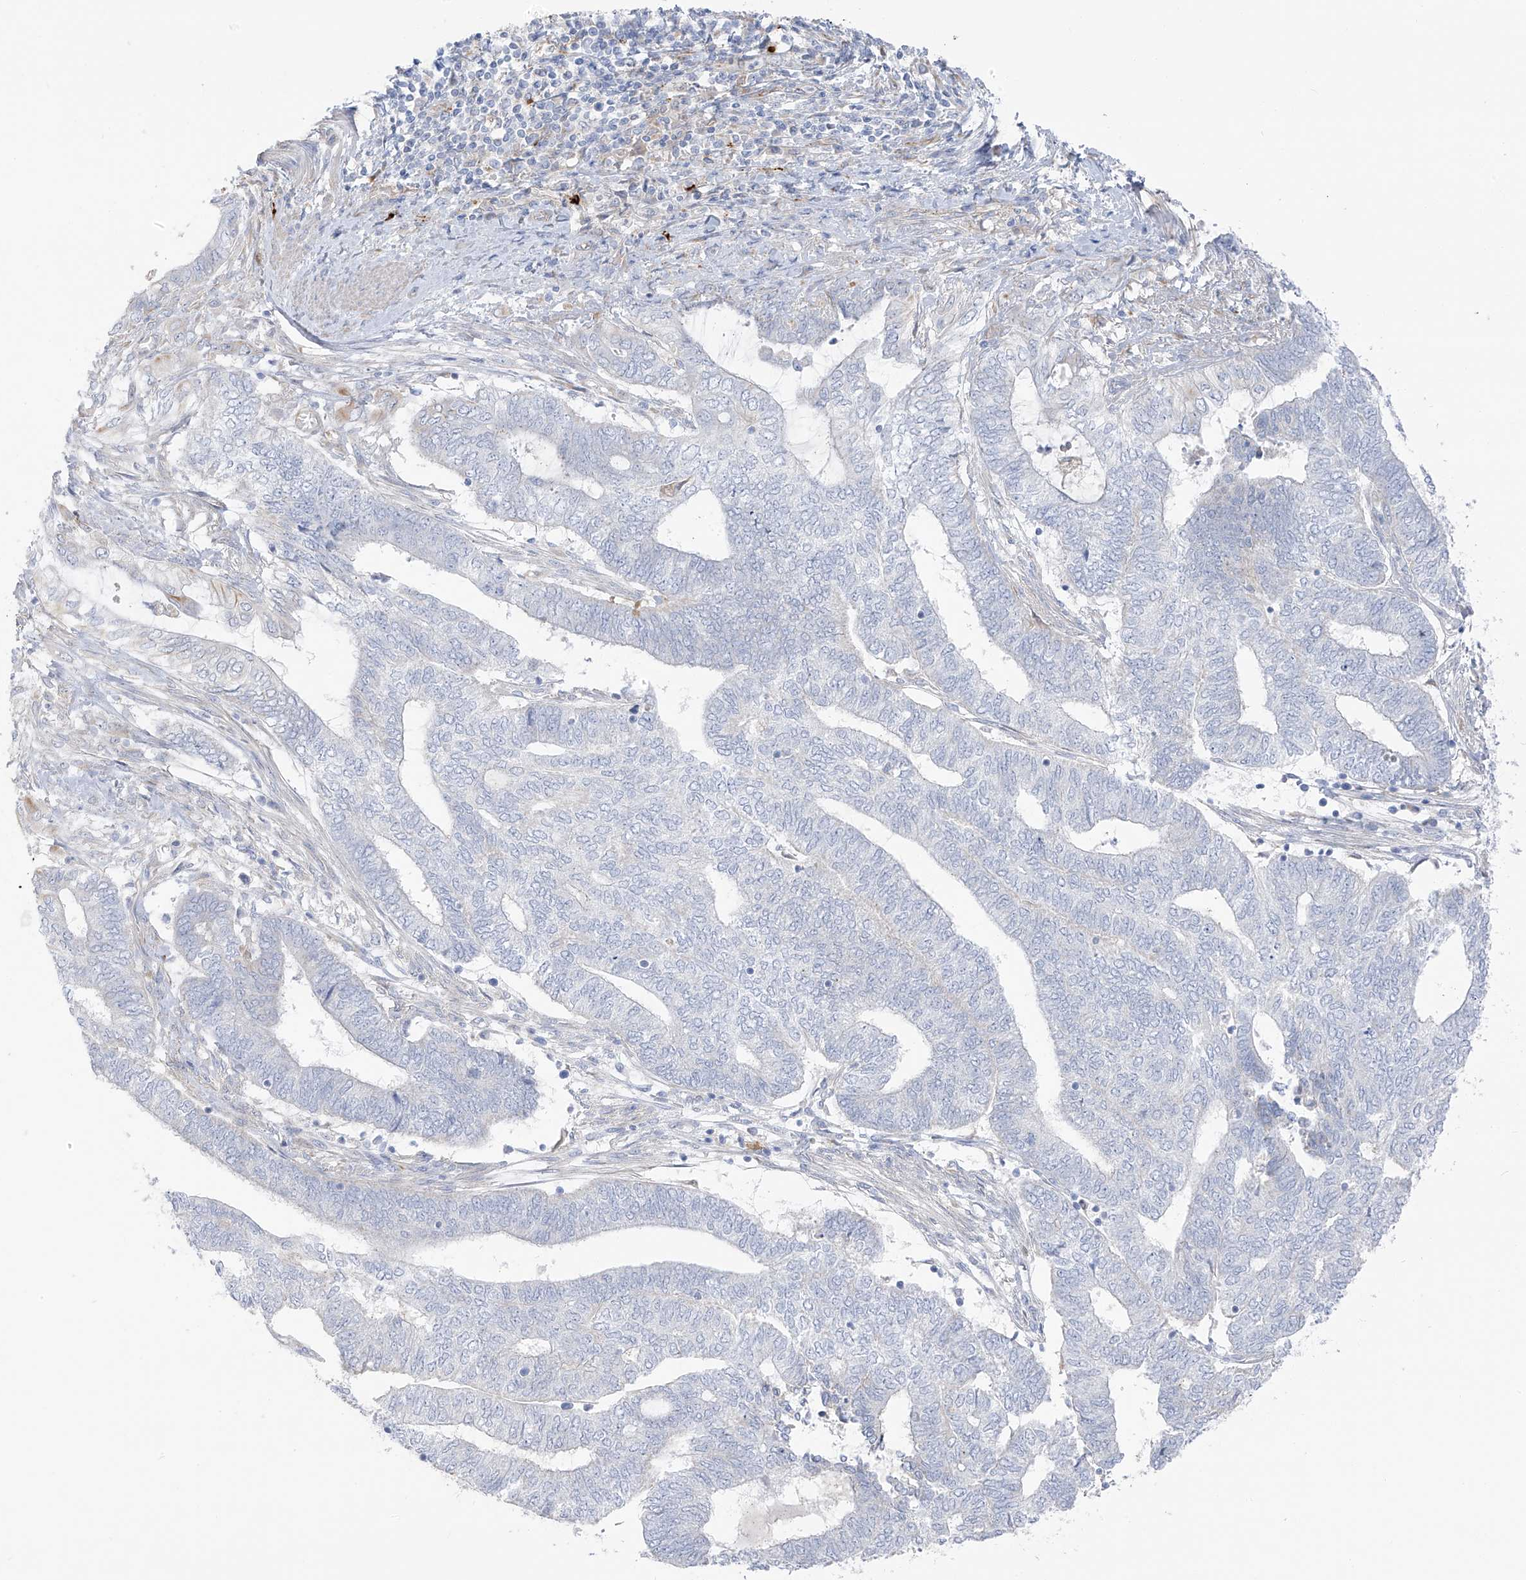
{"staining": {"intensity": "negative", "quantity": "none", "location": "none"}, "tissue": "endometrial cancer", "cell_type": "Tumor cells", "image_type": "cancer", "snomed": [{"axis": "morphology", "description": "Adenocarcinoma, NOS"}, {"axis": "topography", "description": "Uterus"}, {"axis": "topography", "description": "Endometrium"}], "caption": "Immunohistochemistry (IHC) image of neoplastic tissue: endometrial cancer (adenocarcinoma) stained with DAB demonstrates no significant protein staining in tumor cells. (IHC, brightfield microscopy, high magnification).", "gene": "TAL2", "patient": {"sex": "female", "age": 70}}